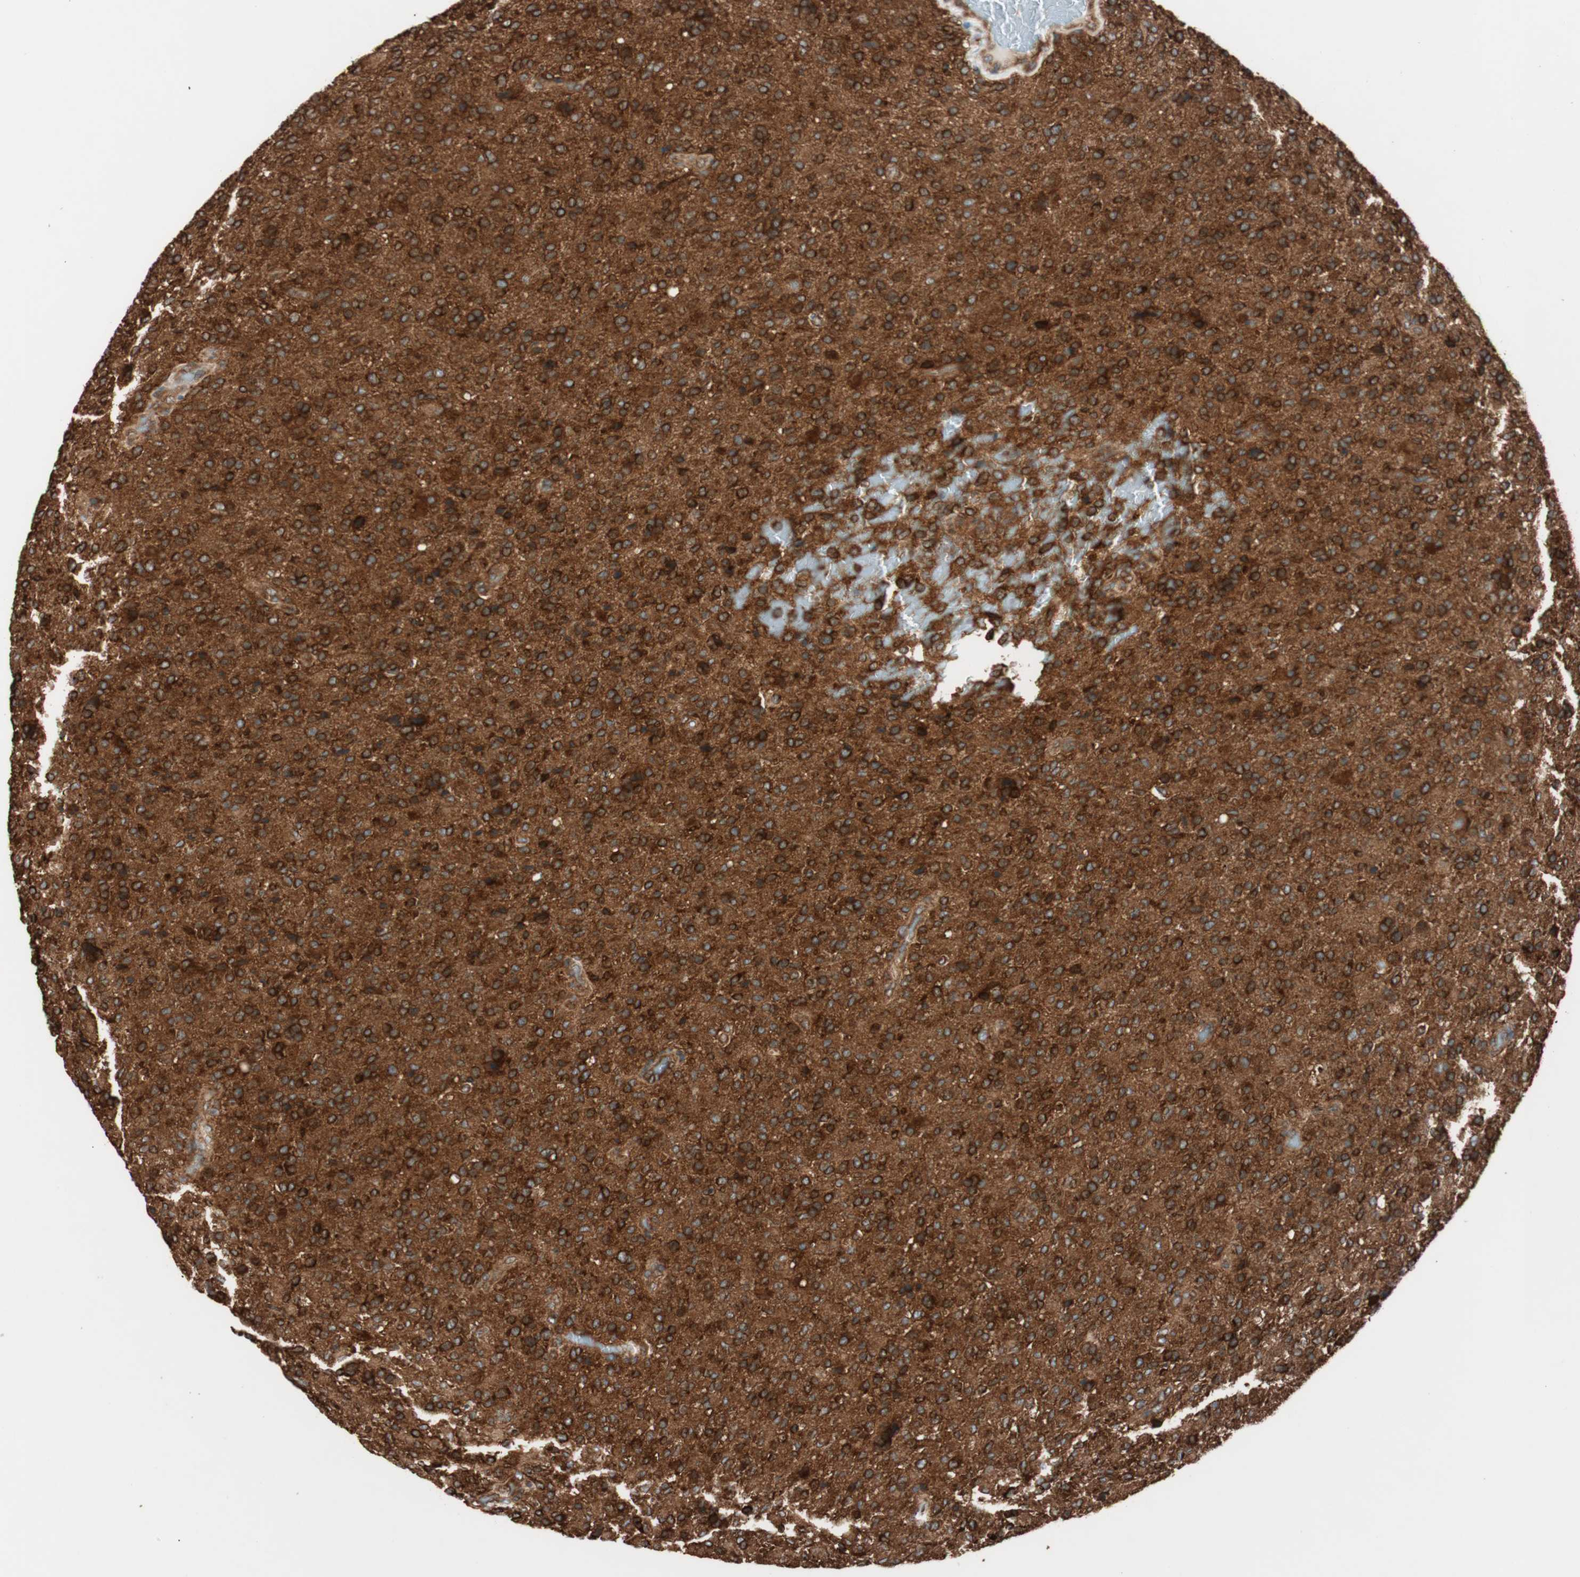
{"staining": {"intensity": "strong", "quantity": ">75%", "location": "cytoplasmic/membranous"}, "tissue": "glioma", "cell_type": "Tumor cells", "image_type": "cancer", "snomed": [{"axis": "morphology", "description": "Glioma, malignant, High grade"}, {"axis": "topography", "description": "Brain"}], "caption": "Immunohistochemical staining of human malignant high-grade glioma reveals high levels of strong cytoplasmic/membranous protein expression in approximately >75% of tumor cells.", "gene": "RAB5A", "patient": {"sex": "male", "age": 71}}